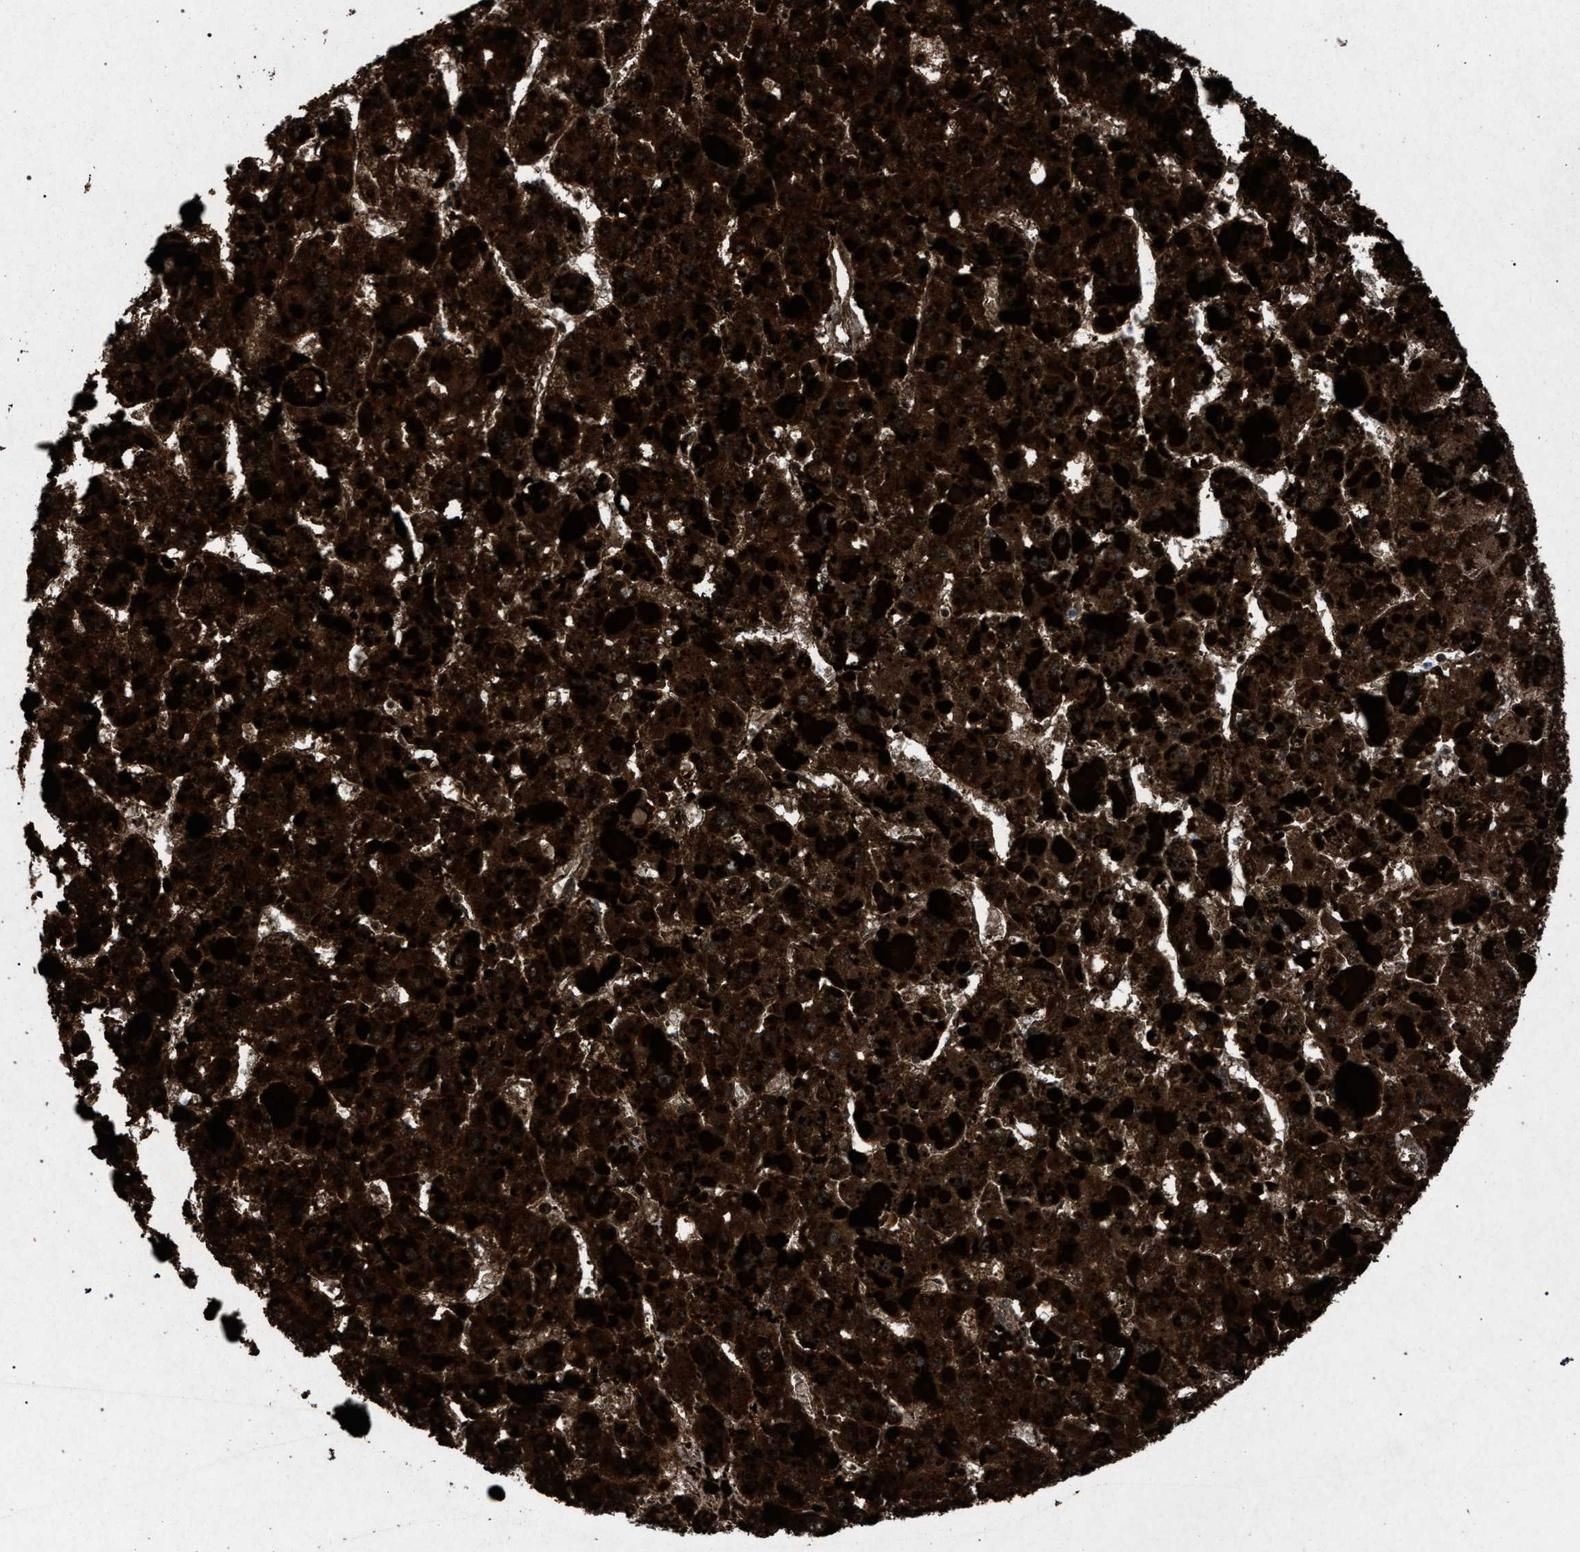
{"staining": {"intensity": "strong", "quantity": ">75%", "location": "cytoplasmic/membranous"}, "tissue": "liver cancer", "cell_type": "Tumor cells", "image_type": "cancer", "snomed": [{"axis": "morphology", "description": "Carcinoma, Hepatocellular, NOS"}, {"axis": "topography", "description": "Liver"}], "caption": "Protein staining demonstrates strong cytoplasmic/membranous expression in about >75% of tumor cells in liver hepatocellular carcinoma.", "gene": "HSD17B4", "patient": {"sex": "female", "age": 73}}